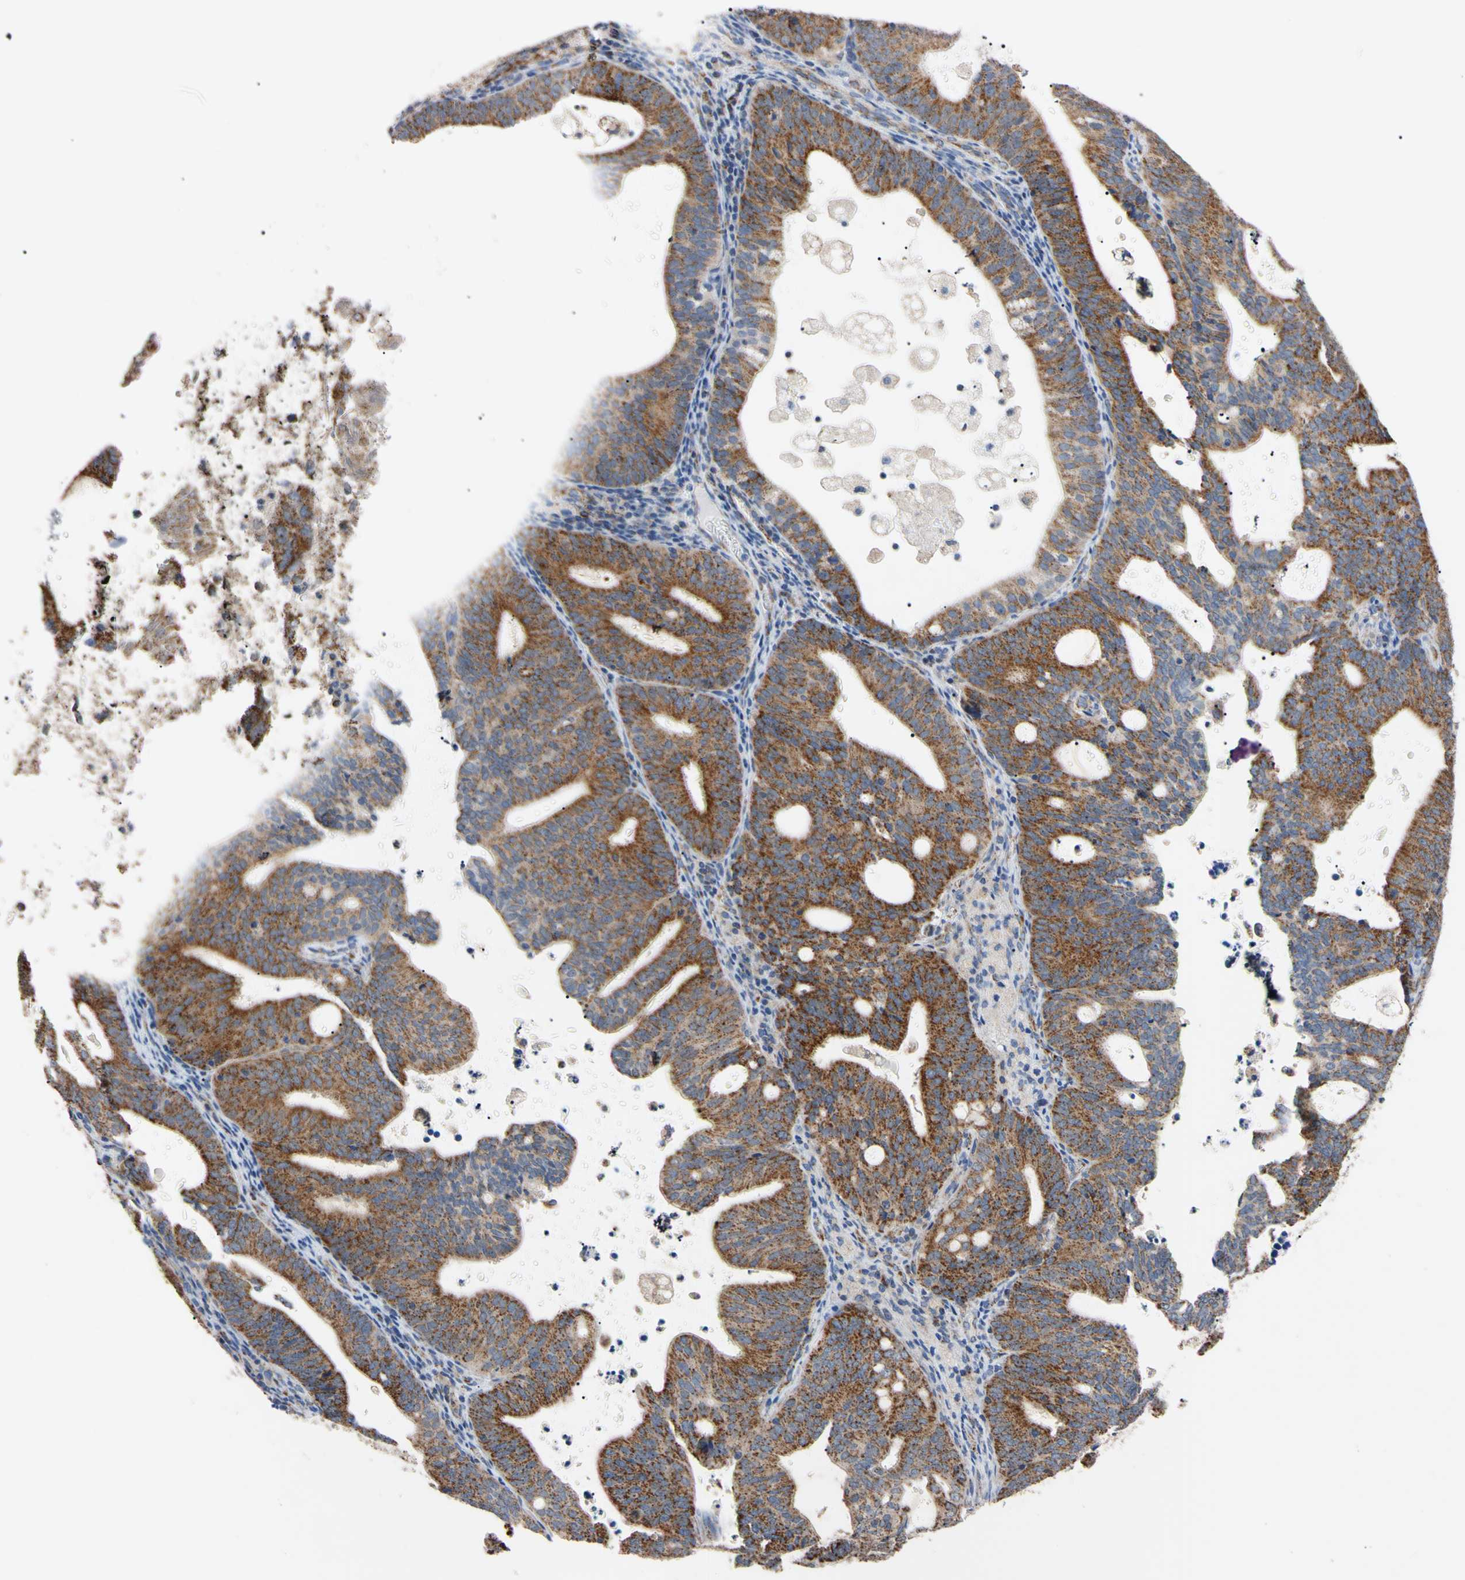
{"staining": {"intensity": "strong", "quantity": ">75%", "location": "cytoplasmic/membranous"}, "tissue": "endometrial cancer", "cell_type": "Tumor cells", "image_type": "cancer", "snomed": [{"axis": "morphology", "description": "Adenocarcinoma, NOS"}, {"axis": "topography", "description": "Uterus"}], "caption": "Human endometrial cancer (adenocarcinoma) stained with a brown dye demonstrates strong cytoplasmic/membranous positive expression in about >75% of tumor cells.", "gene": "CLPP", "patient": {"sex": "female", "age": 83}}